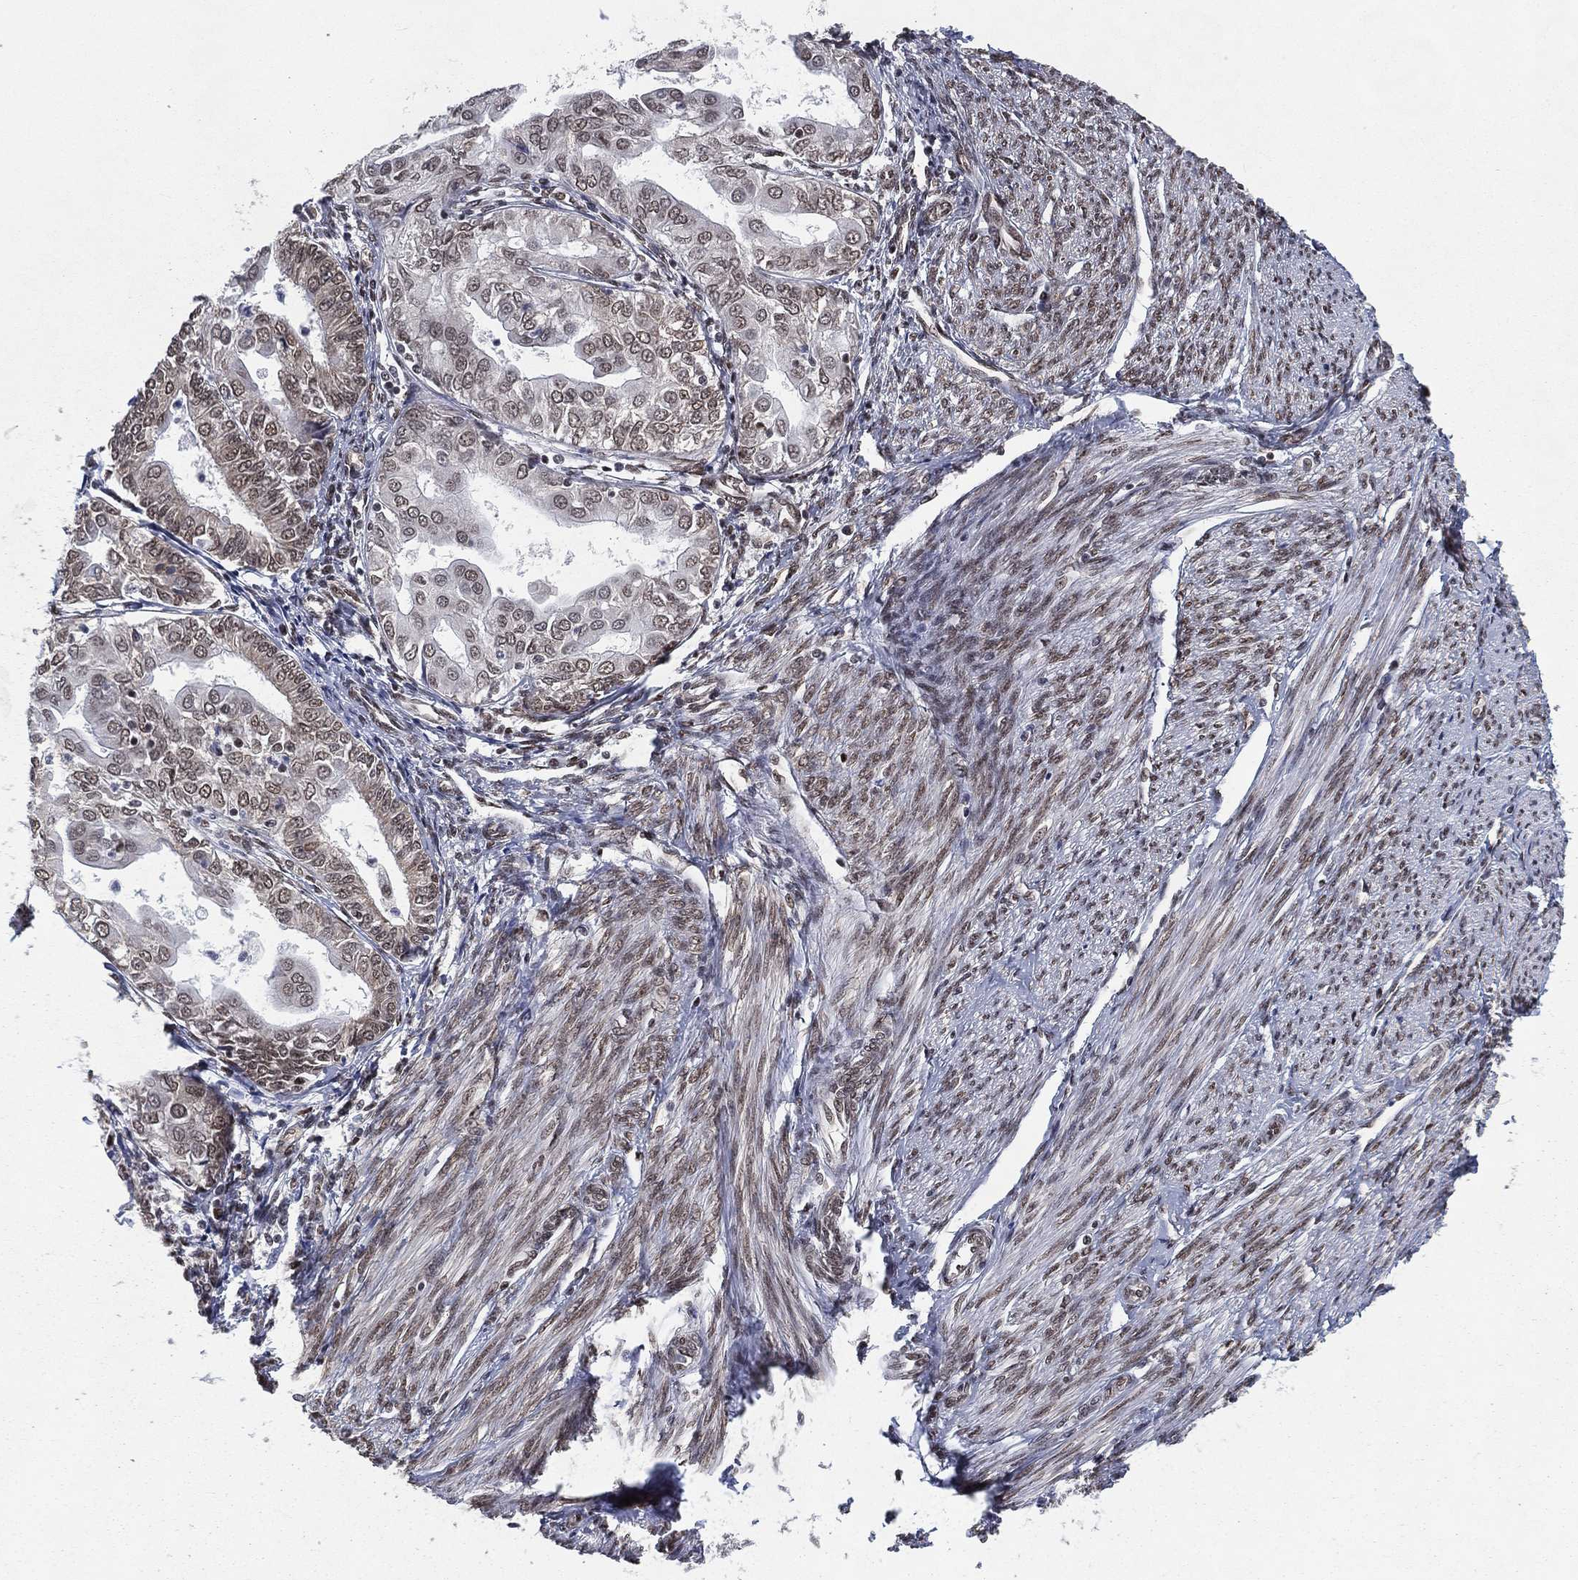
{"staining": {"intensity": "weak", "quantity": "<25%", "location": "nuclear"}, "tissue": "endometrial cancer", "cell_type": "Tumor cells", "image_type": "cancer", "snomed": [{"axis": "morphology", "description": "Adenocarcinoma, NOS"}, {"axis": "topography", "description": "Endometrium"}], "caption": "A high-resolution photomicrograph shows IHC staining of adenocarcinoma (endometrial), which exhibits no significant positivity in tumor cells.", "gene": "FUBP3", "patient": {"sex": "female", "age": 68}}